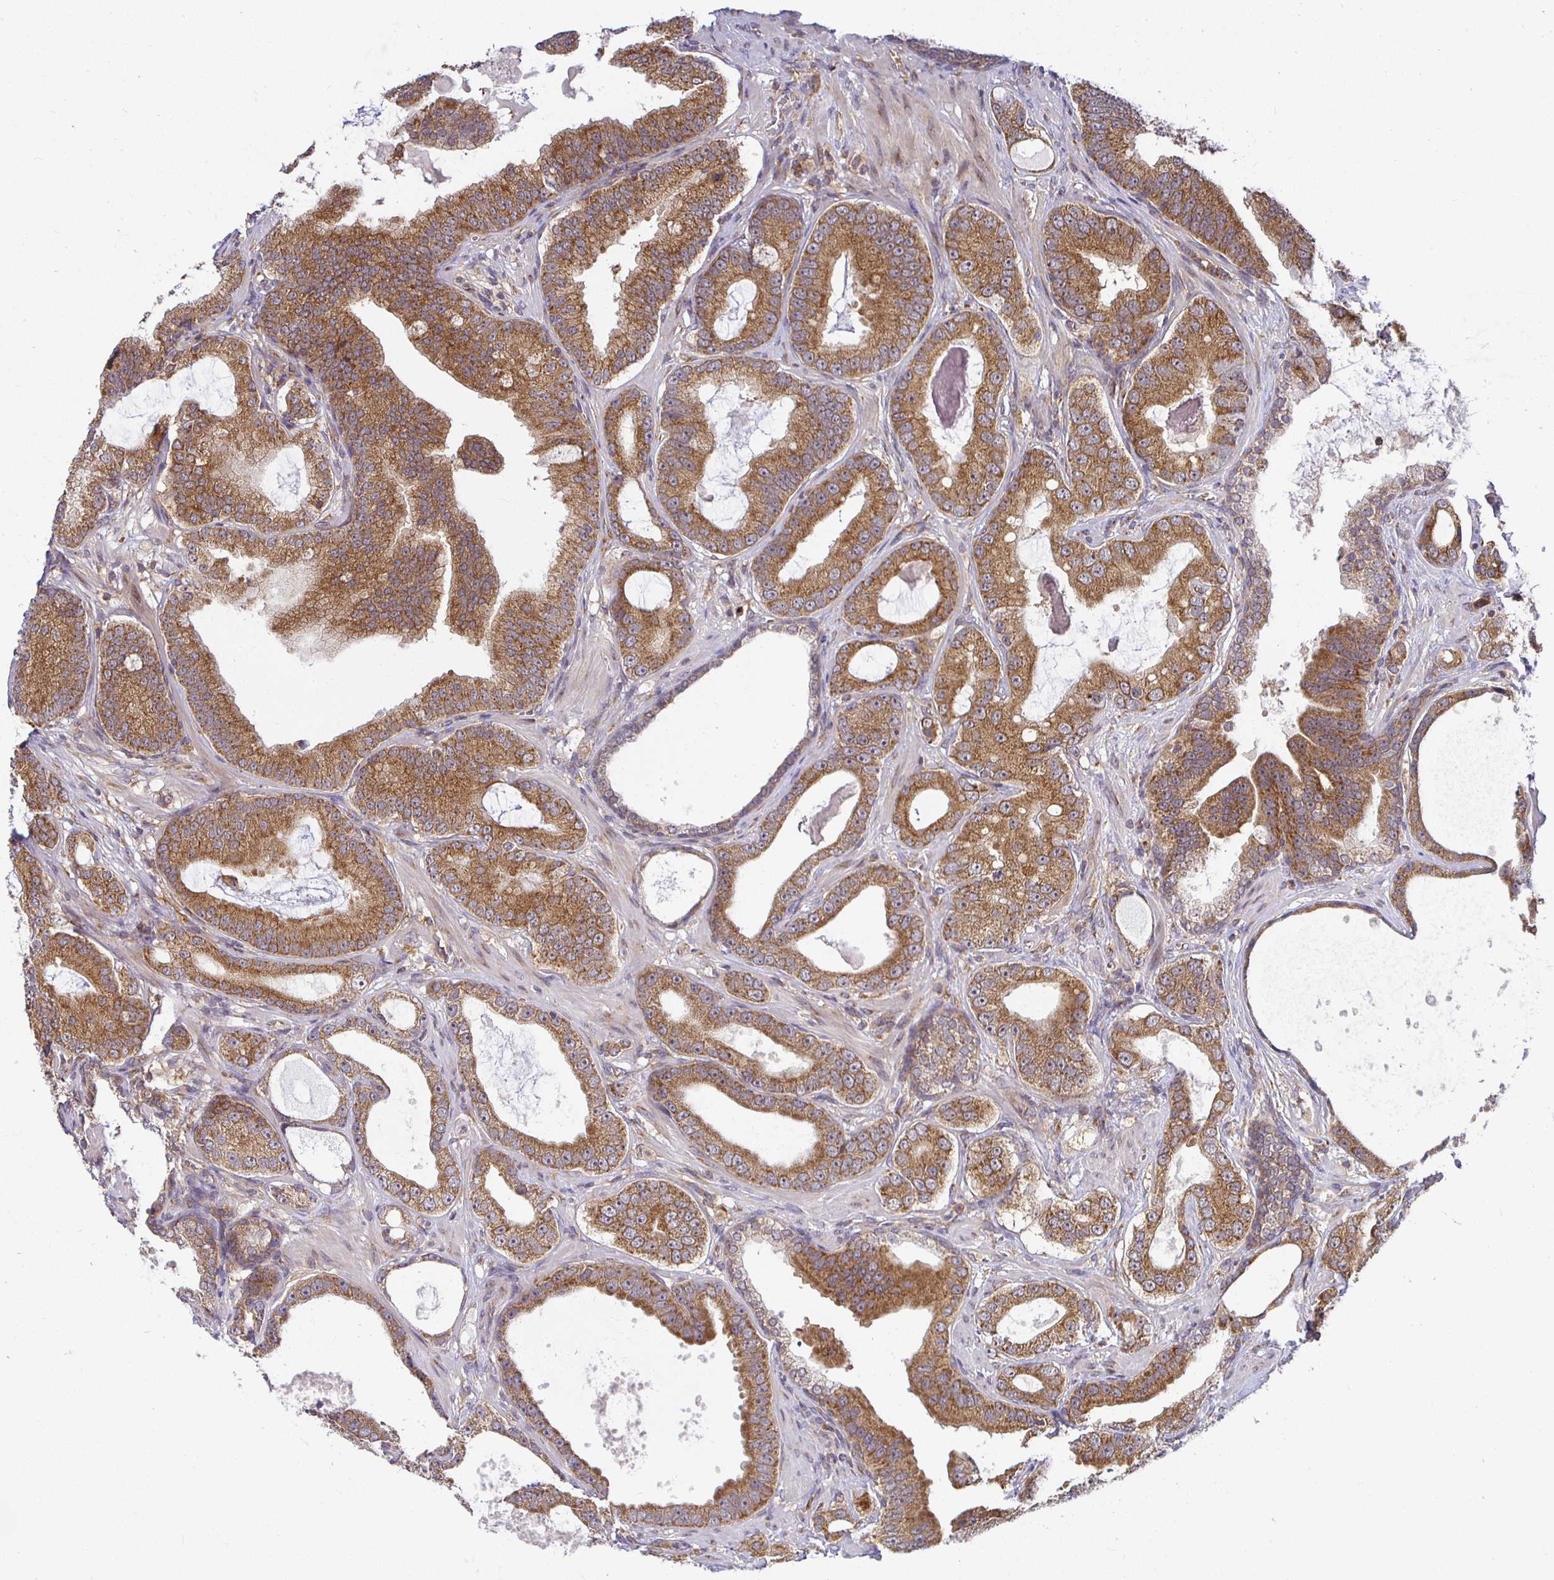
{"staining": {"intensity": "moderate", "quantity": ">75%", "location": "cytoplasmic/membranous"}, "tissue": "prostate cancer", "cell_type": "Tumor cells", "image_type": "cancer", "snomed": [{"axis": "morphology", "description": "Adenocarcinoma, High grade"}, {"axis": "topography", "description": "Prostate"}], "caption": "High-power microscopy captured an immunohistochemistry (IHC) micrograph of adenocarcinoma (high-grade) (prostate), revealing moderate cytoplasmic/membranous expression in about >75% of tumor cells.", "gene": "IRAK1", "patient": {"sex": "male", "age": 65}}